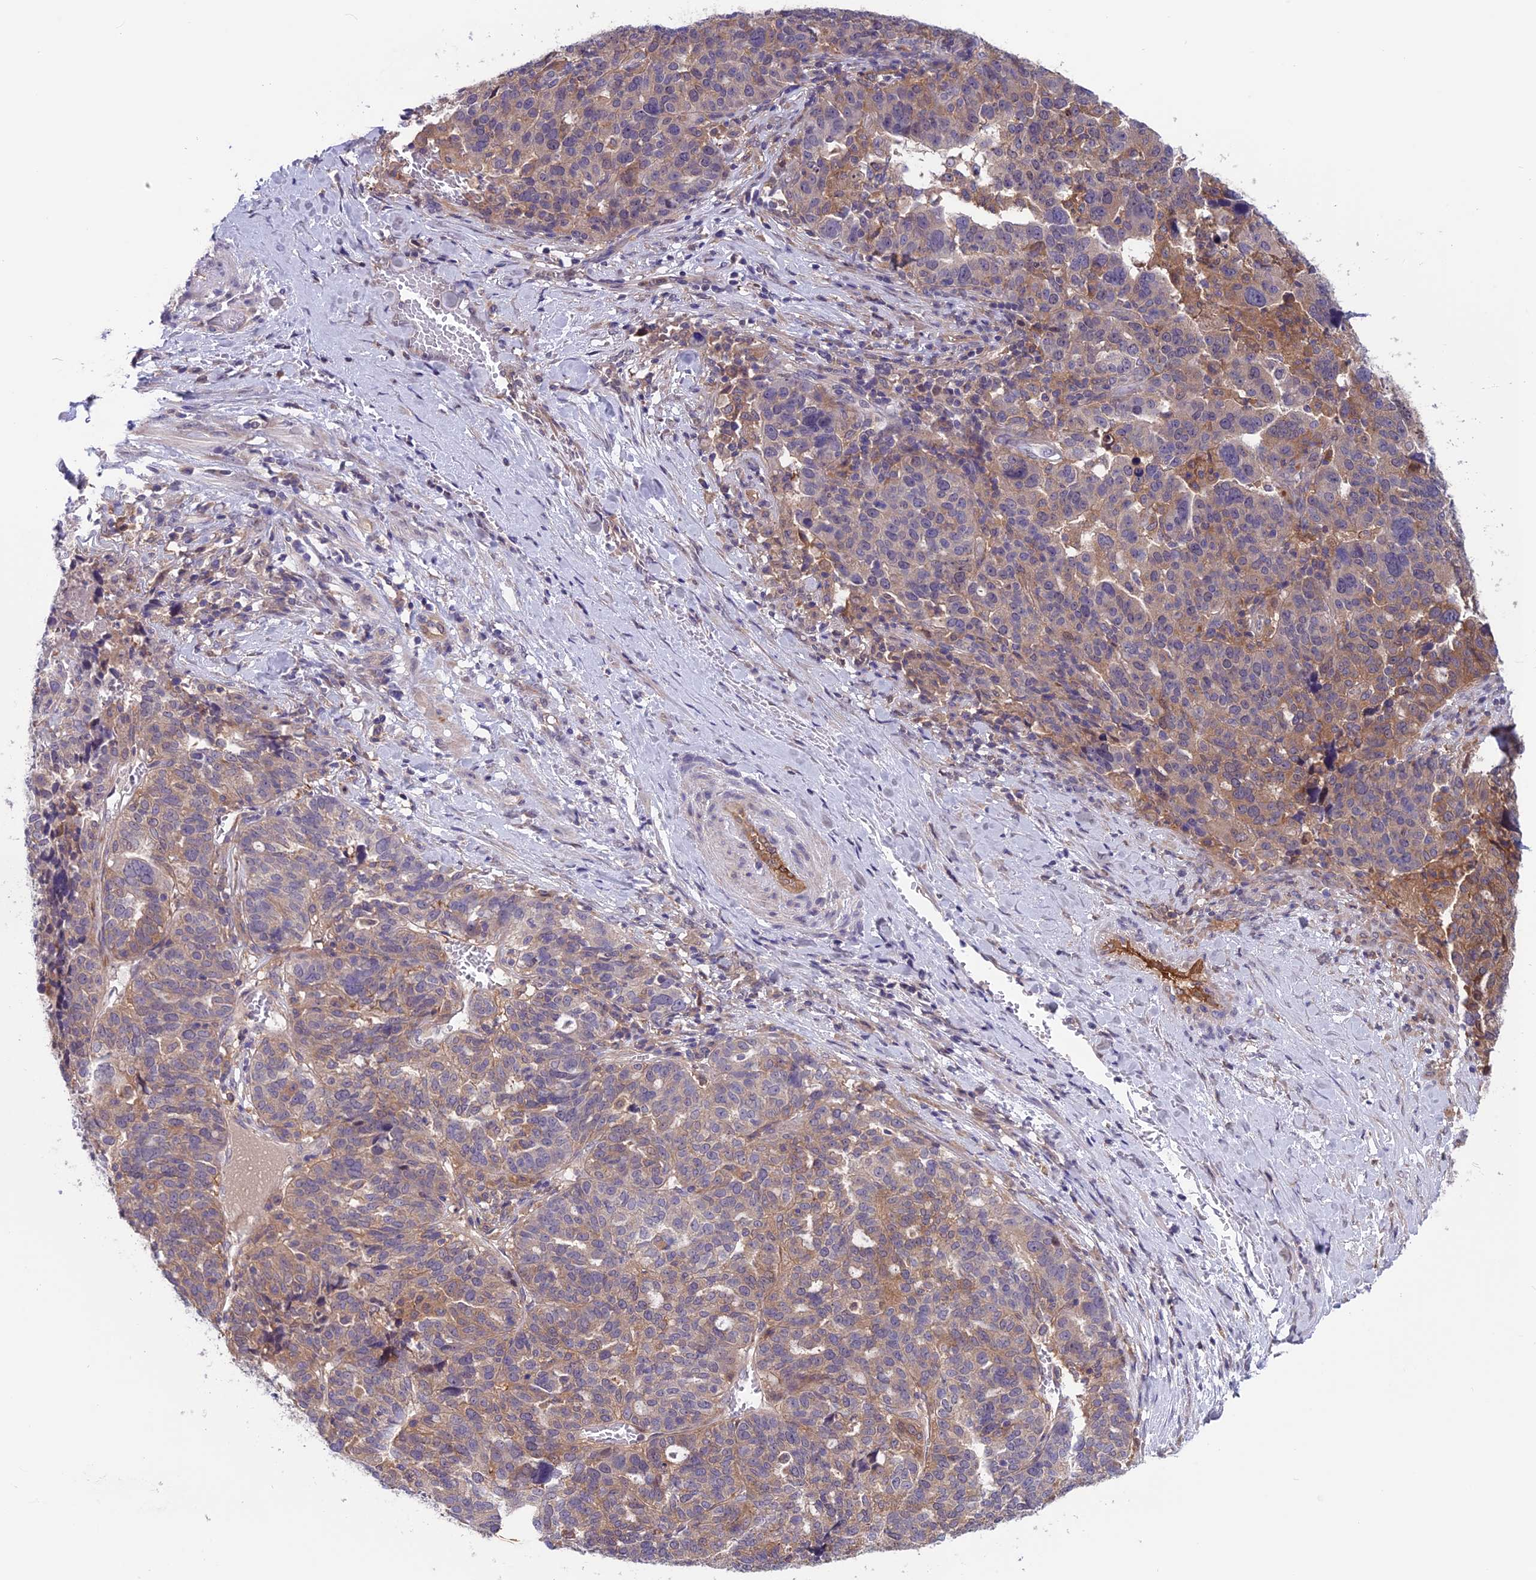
{"staining": {"intensity": "moderate", "quantity": "25%-75%", "location": "cytoplasmic/membranous"}, "tissue": "ovarian cancer", "cell_type": "Tumor cells", "image_type": "cancer", "snomed": [{"axis": "morphology", "description": "Cystadenocarcinoma, serous, NOS"}, {"axis": "topography", "description": "Ovary"}], "caption": "A micrograph showing moderate cytoplasmic/membranous expression in about 25%-75% of tumor cells in serous cystadenocarcinoma (ovarian), as visualized by brown immunohistochemical staining.", "gene": "MAST2", "patient": {"sex": "female", "age": 59}}